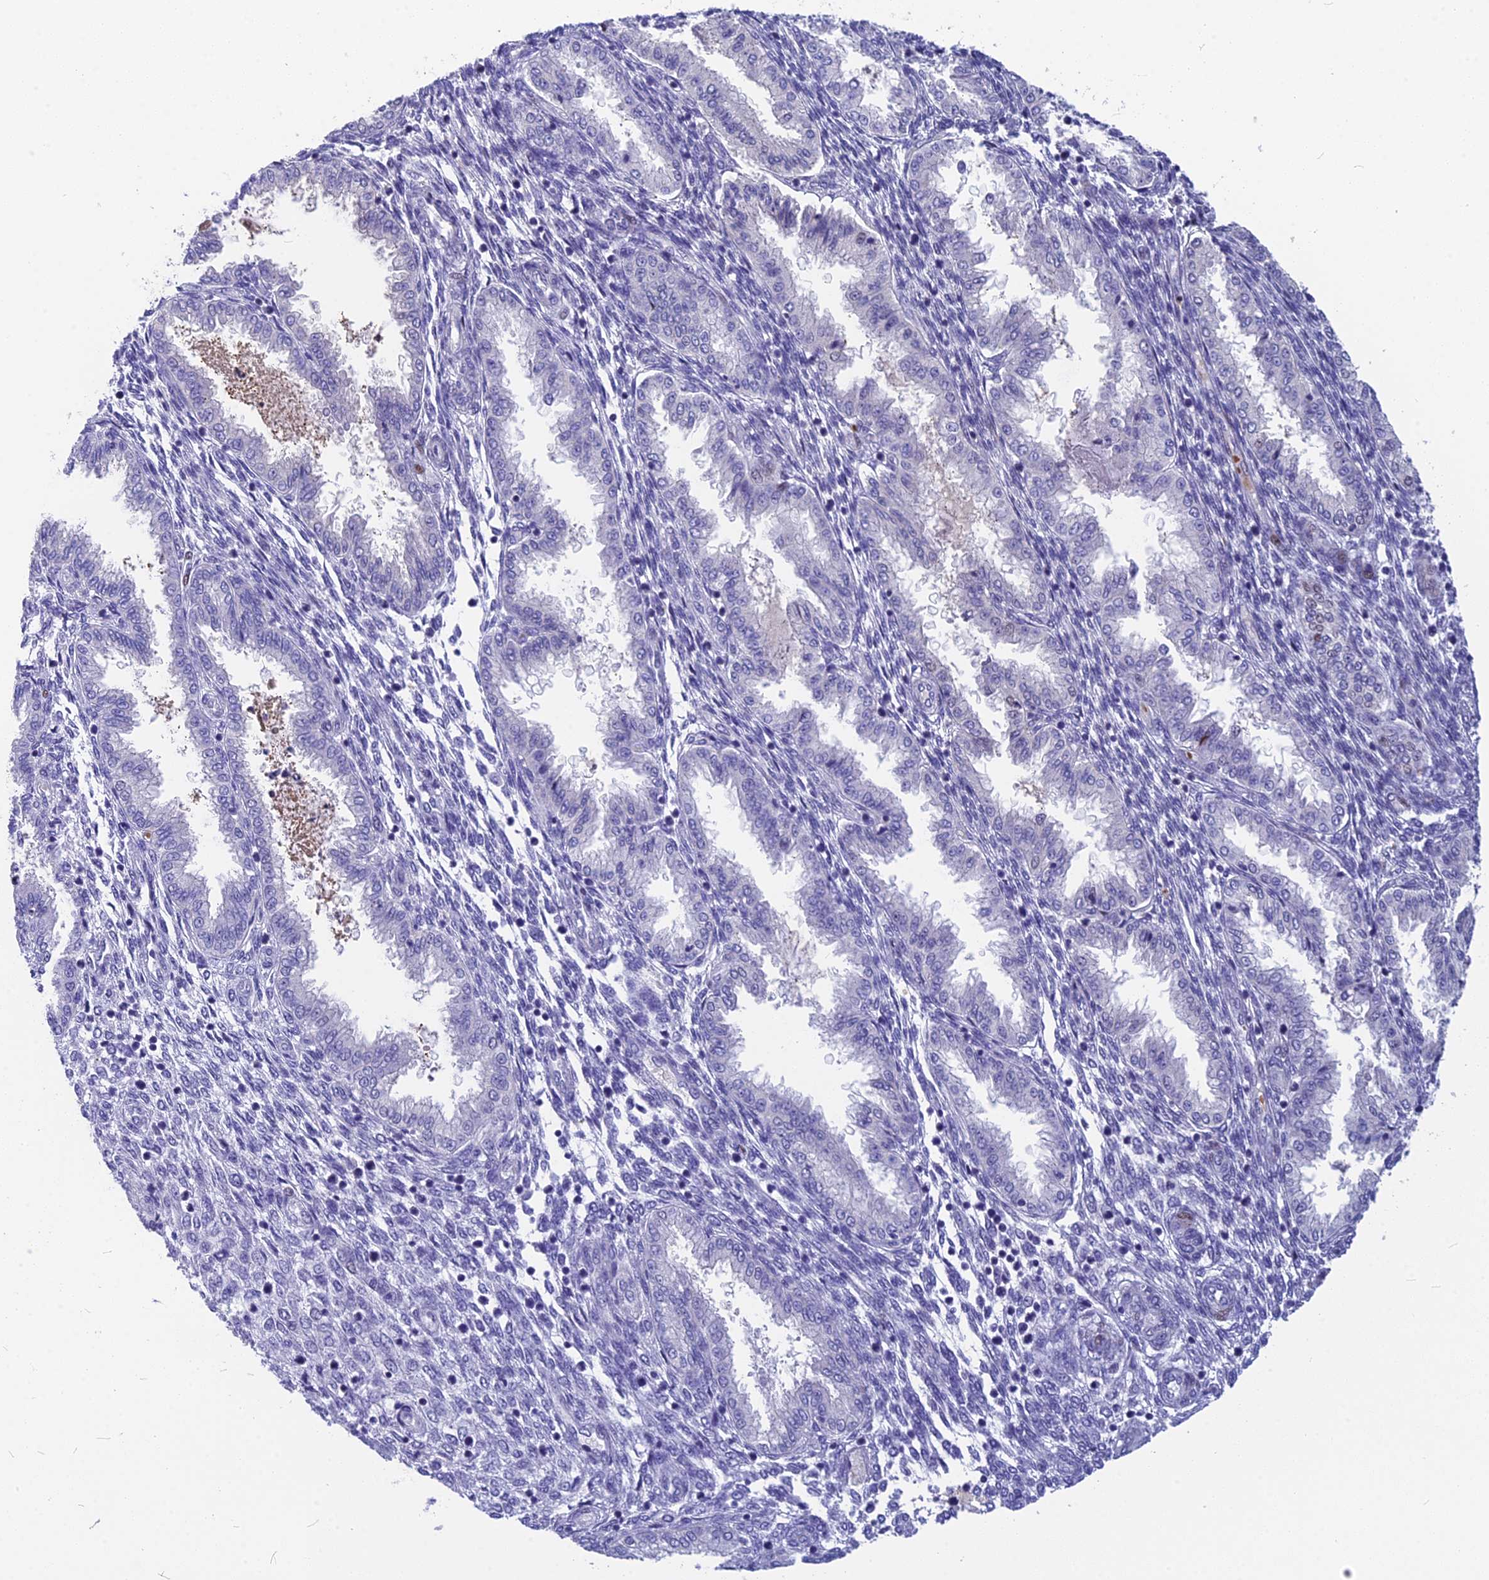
{"staining": {"intensity": "negative", "quantity": "none", "location": "none"}, "tissue": "endometrium", "cell_type": "Cells in endometrial stroma", "image_type": "normal", "snomed": [{"axis": "morphology", "description": "Normal tissue, NOS"}, {"axis": "topography", "description": "Endometrium"}], "caption": "Immunohistochemistry (IHC) histopathology image of unremarkable endometrium: human endometrium stained with DAB (3,3'-diaminobenzidine) displays no significant protein positivity in cells in endometrial stroma. (Immunohistochemistry, brightfield microscopy, high magnification).", "gene": "NKPD1", "patient": {"sex": "female", "age": 33}}